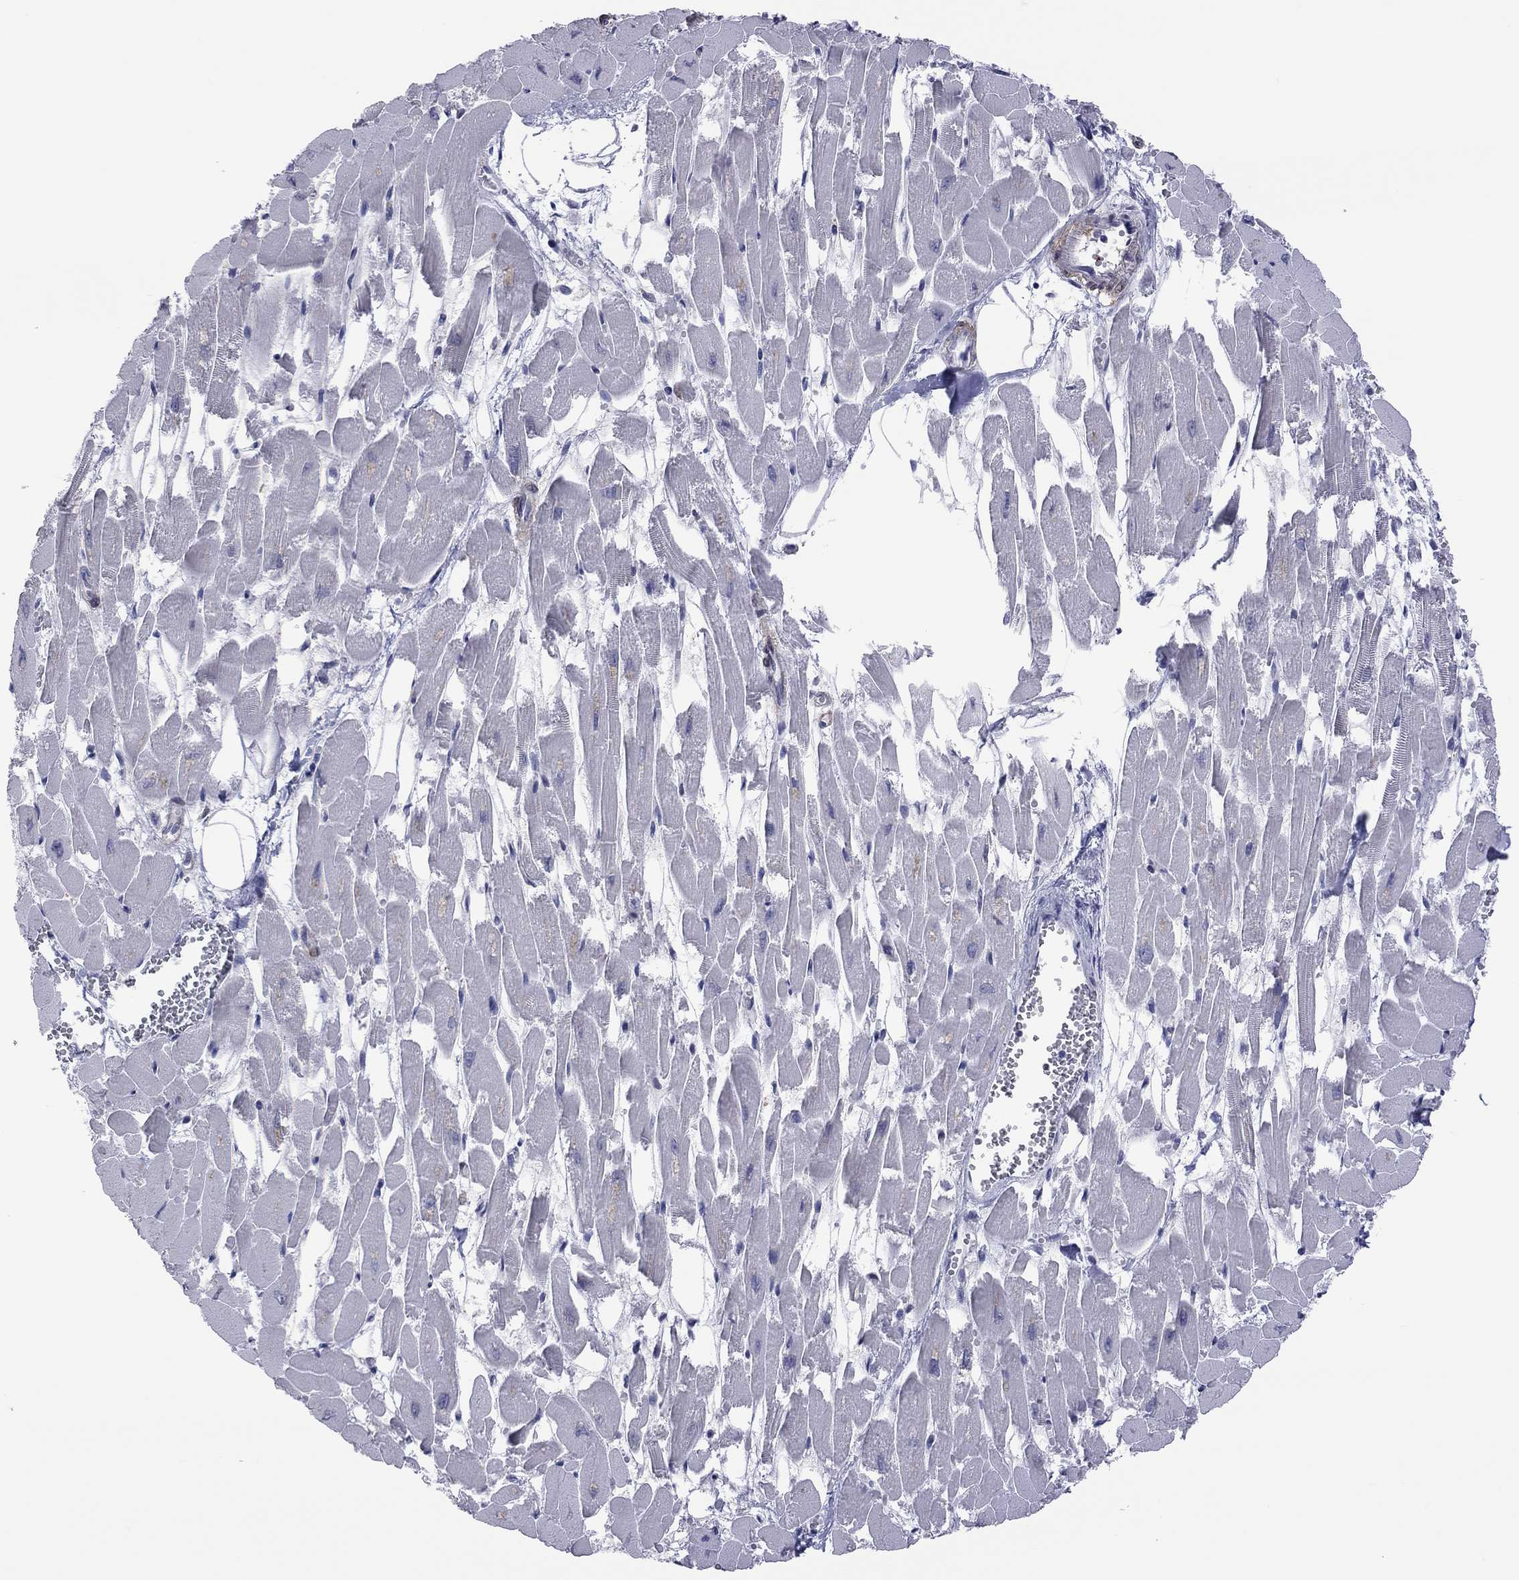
{"staining": {"intensity": "negative", "quantity": "none", "location": "none"}, "tissue": "heart muscle", "cell_type": "Cardiomyocytes", "image_type": "normal", "snomed": [{"axis": "morphology", "description": "Normal tissue, NOS"}, {"axis": "topography", "description": "Heart"}], "caption": "Heart muscle stained for a protein using IHC reveals no expression cardiomyocytes.", "gene": "POU5F2", "patient": {"sex": "female", "age": 52}}